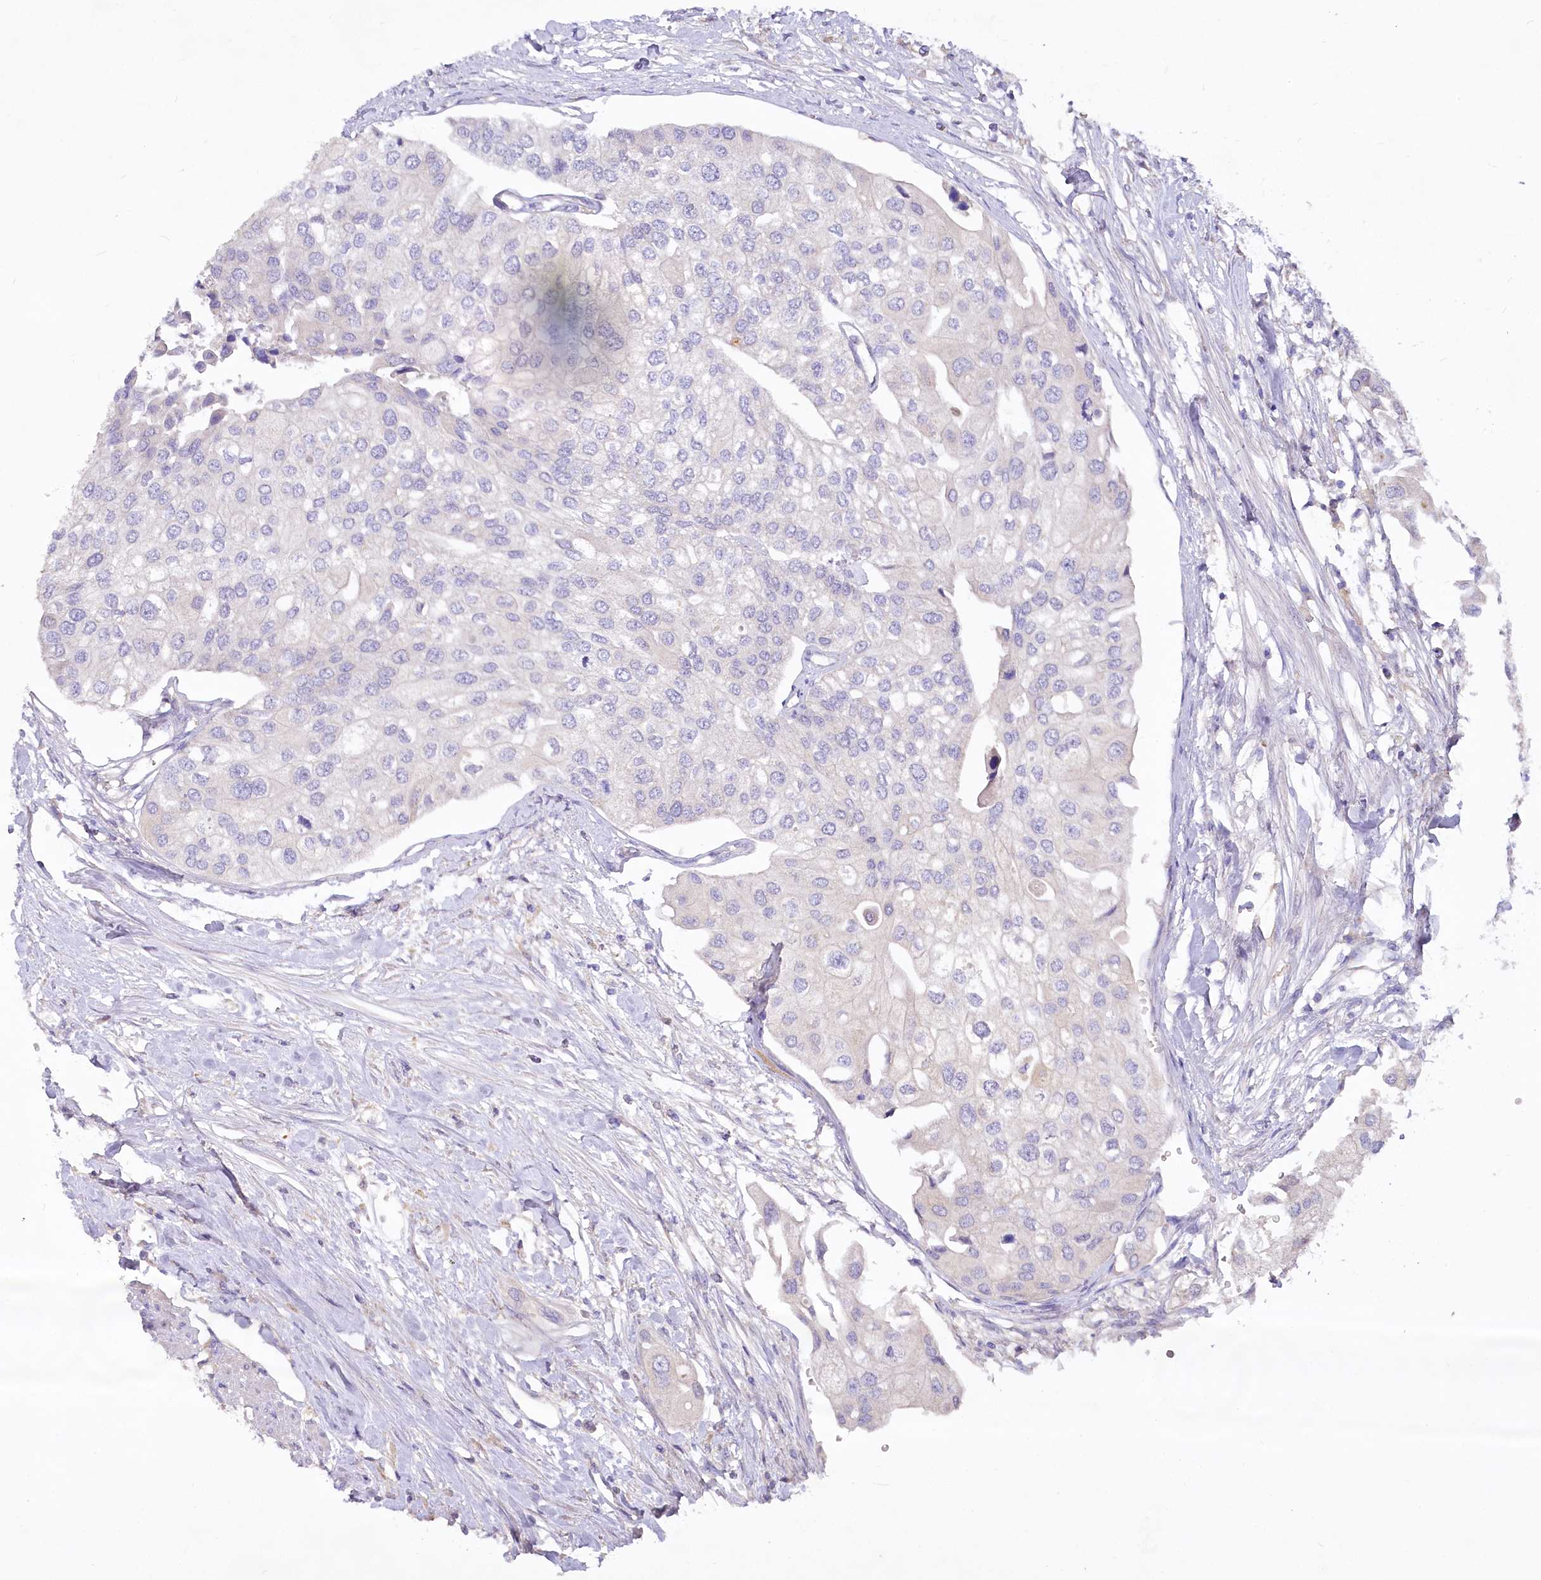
{"staining": {"intensity": "negative", "quantity": "none", "location": "none"}, "tissue": "urothelial cancer", "cell_type": "Tumor cells", "image_type": "cancer", "snomed": [{"axis": "morphology", "description": "Urothelial carcinoma, High grade"}, {"axis": "topography", "description": "Urinary bladder"}], "caption": "A photomicrograph of human urothelial cancer is negative for staining in tumor cells. (DAB (3,3'-diaminobenzidine) immunohistochemistry (IHC) visualized using brightfield microscopy, high magnification).", "gene": "EFHC2", "patient": {"sex": "male", "age": 64}}